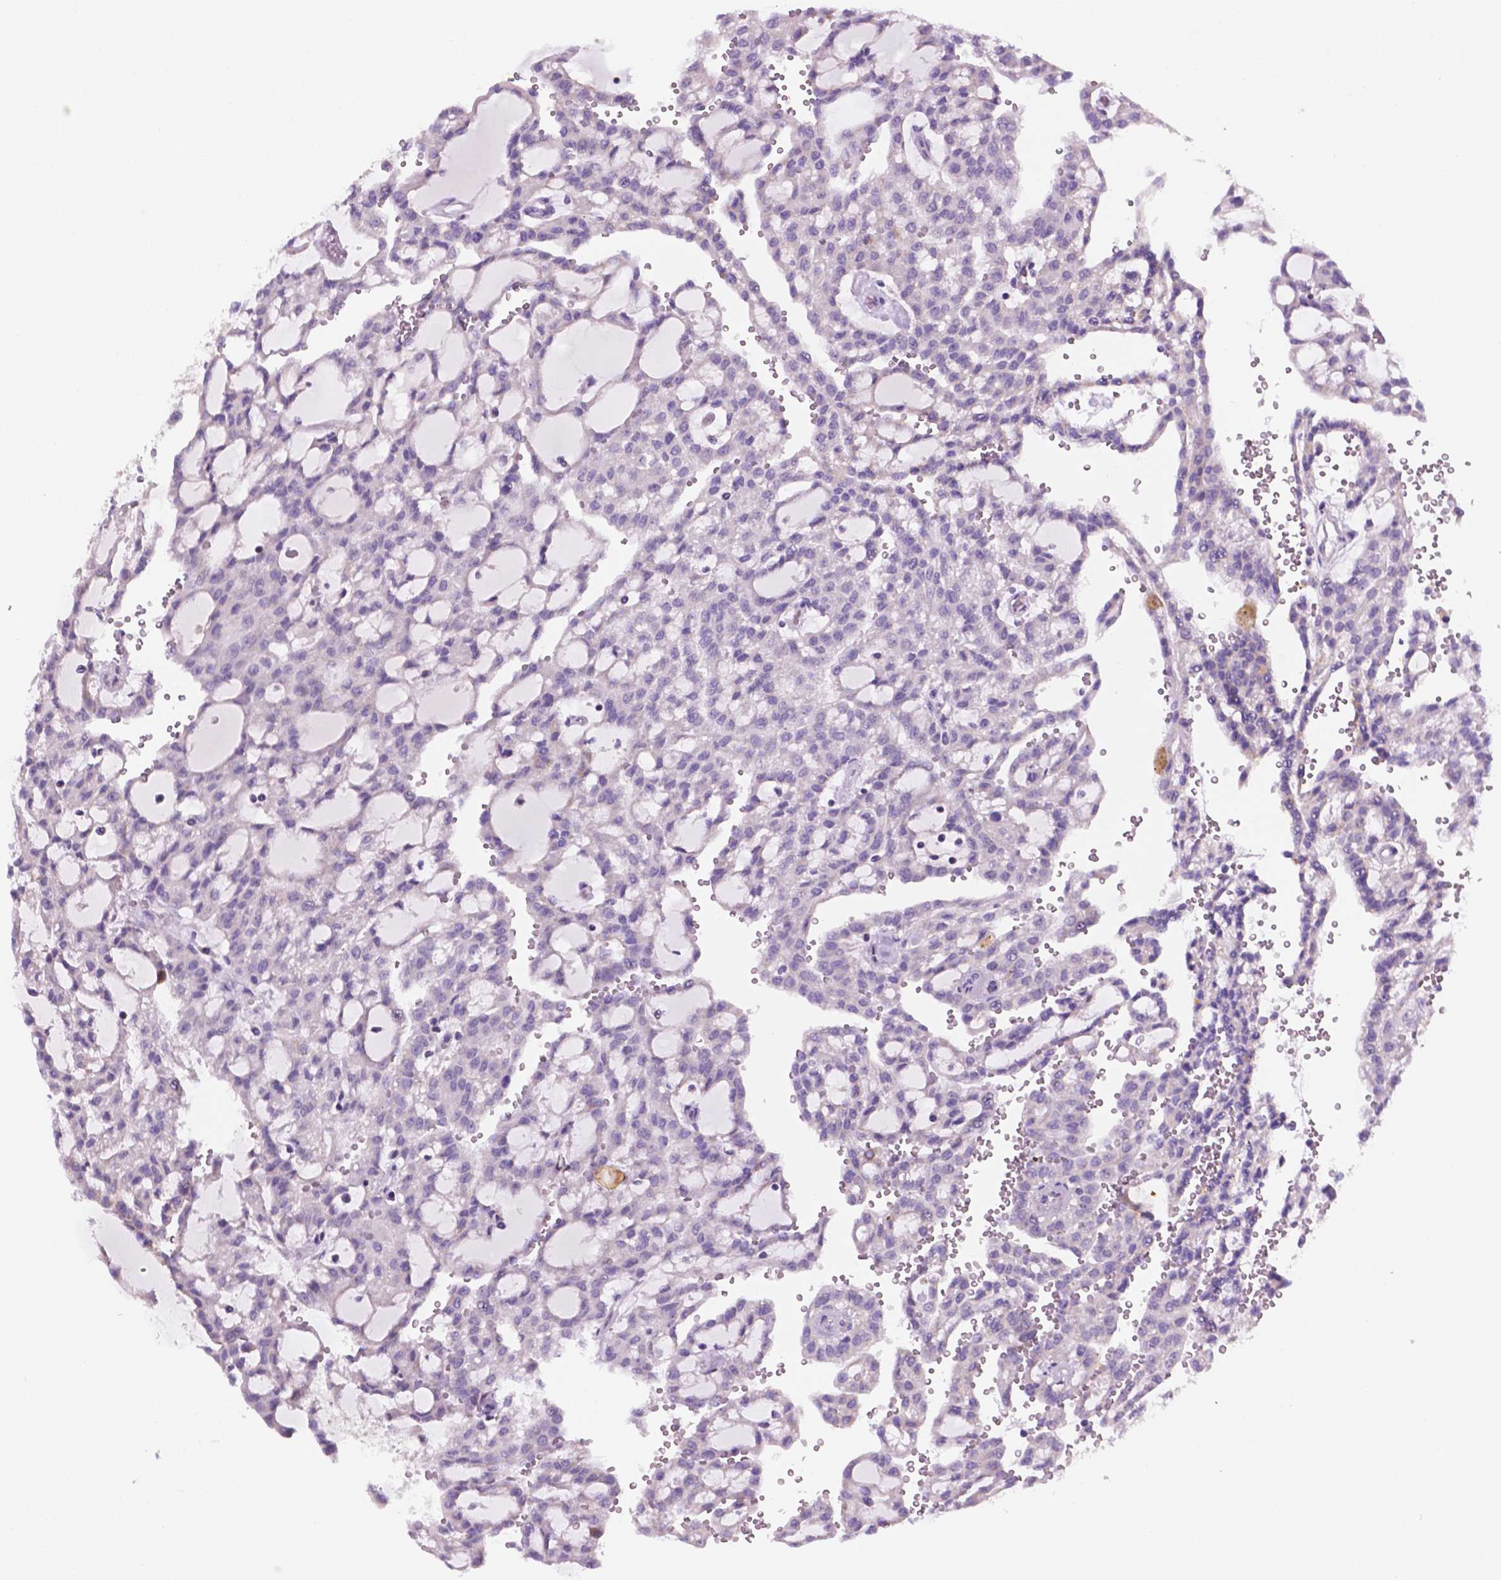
{"staining": {"intensity": "negative", "quantity": "none", "location": "none"}, "tissue": "renal cancer", "cell_type": "Tumor cells", "image_type": "cancer", "snomed": [{"axis": "morphology", "description": "Adenocarcinoma, NOS"}, {"axis": "topography", "description": "Kidney"}], "caption": "A high-resolution image shows immunohistochemistry staining of adenocarcinoma (renal), which exhibits no significant expression in tumor cells. (Brightfield microscopy of DAB (3,3'-diaminobenzidine) immunohistochemistry at high magnification).", "gene": "C18orf21", "patient": {"sex": "male", "age": 63}}